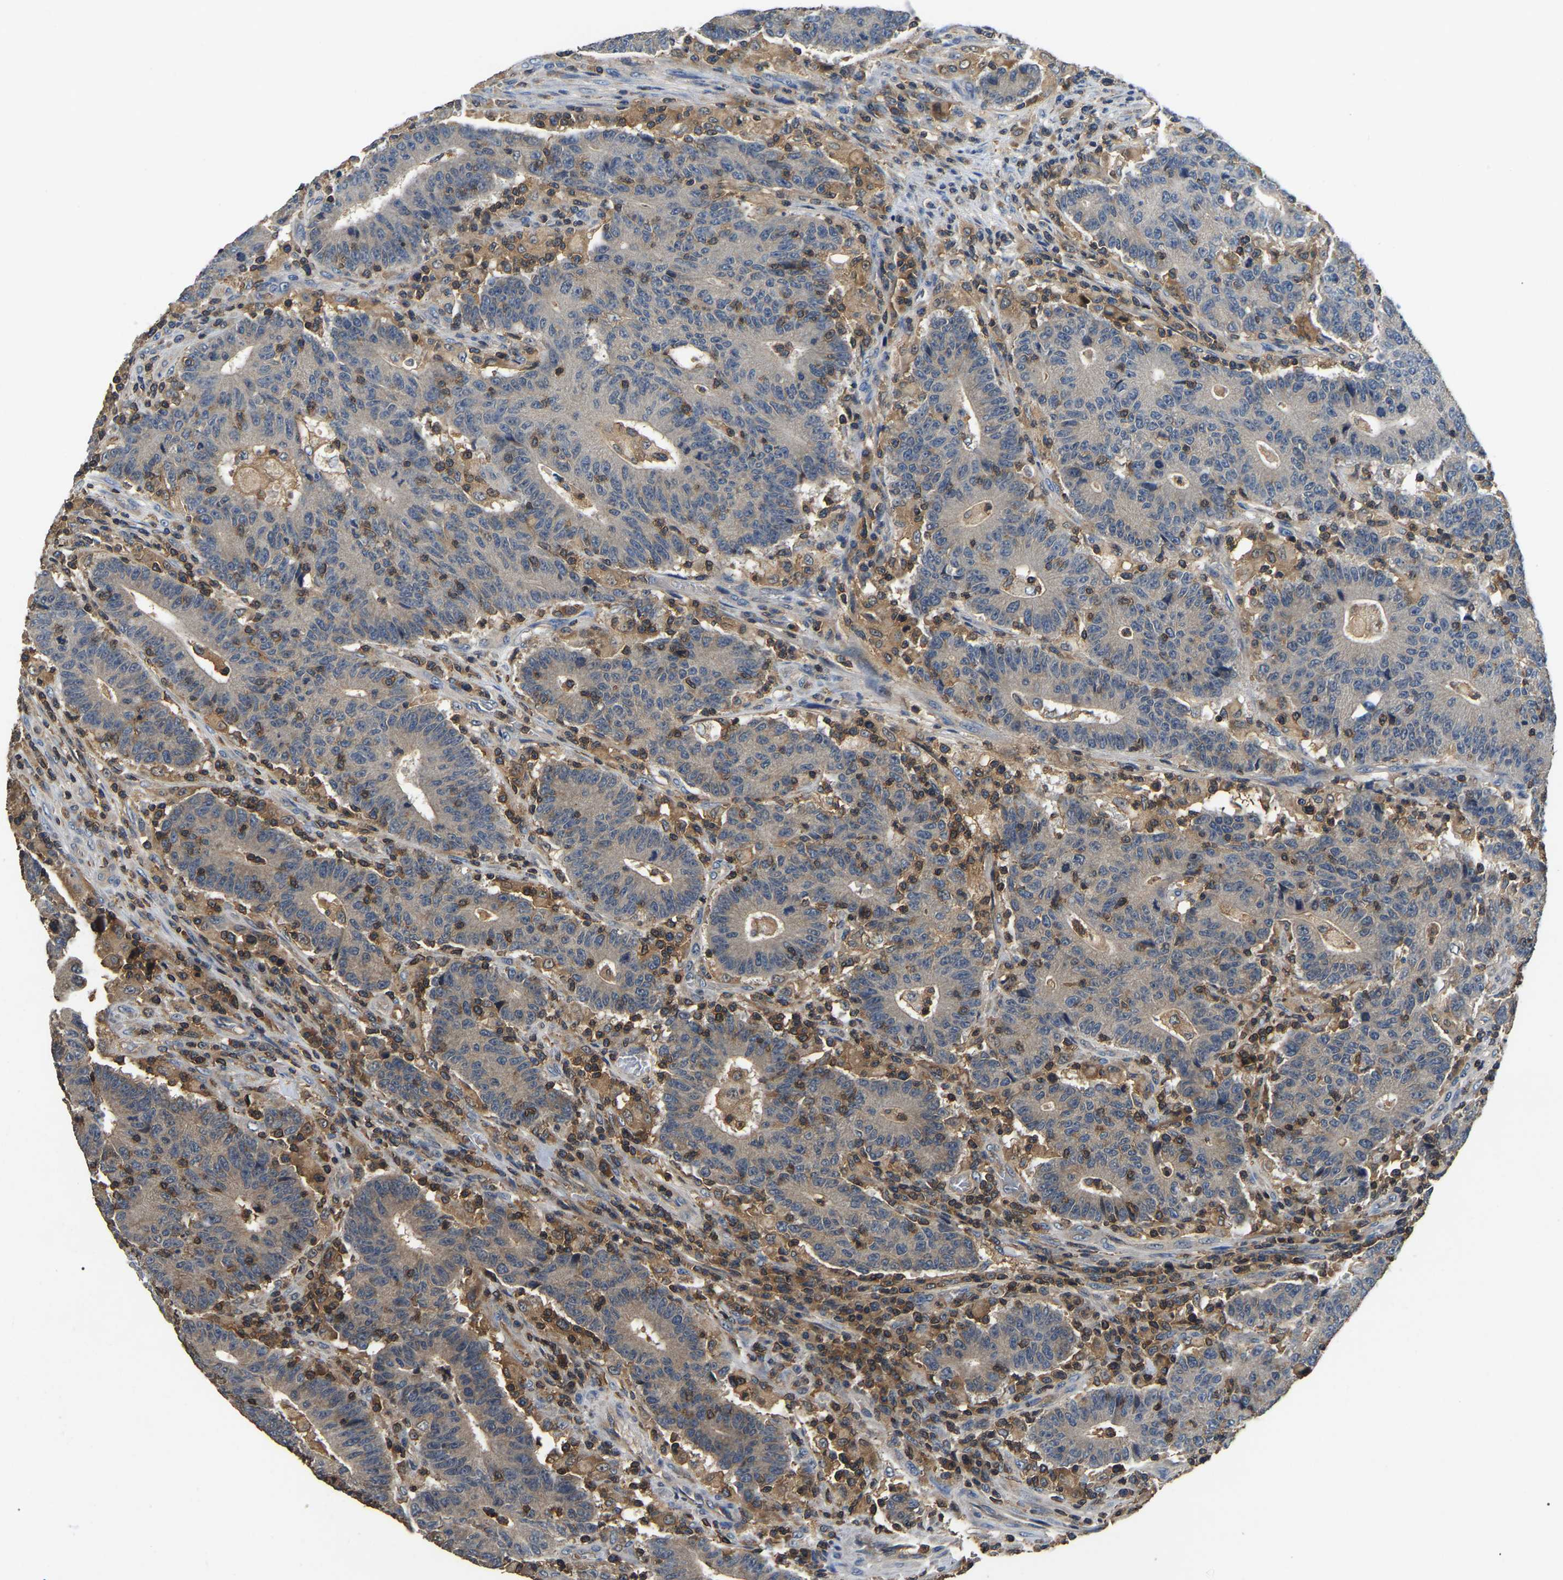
{"staining": {"intensity": "weak", "quantity": "<25%", "location": "cytoplasmic/membranous"}, "tissue": "colorectal cancer", "cell_type": "Tumor cells", "image_type": "cancer", "snomed": [{"axis": "morphology", "description": "Normal tissue, NOS"}, {"axis": "morphology", "description": "Adenocarcinoma, NOS"}, {"axis": "topography", "description": "Colon"}], "caption": "This micrograph is of colorectal cancer stained with immunohistochemistry (IHC) to label a protein in brown with the nuclei are counter-stained blue. There is no positivity in tumor cells.", "gene": "SMPD2", "patient": {"sex": "female", "age": 75}}